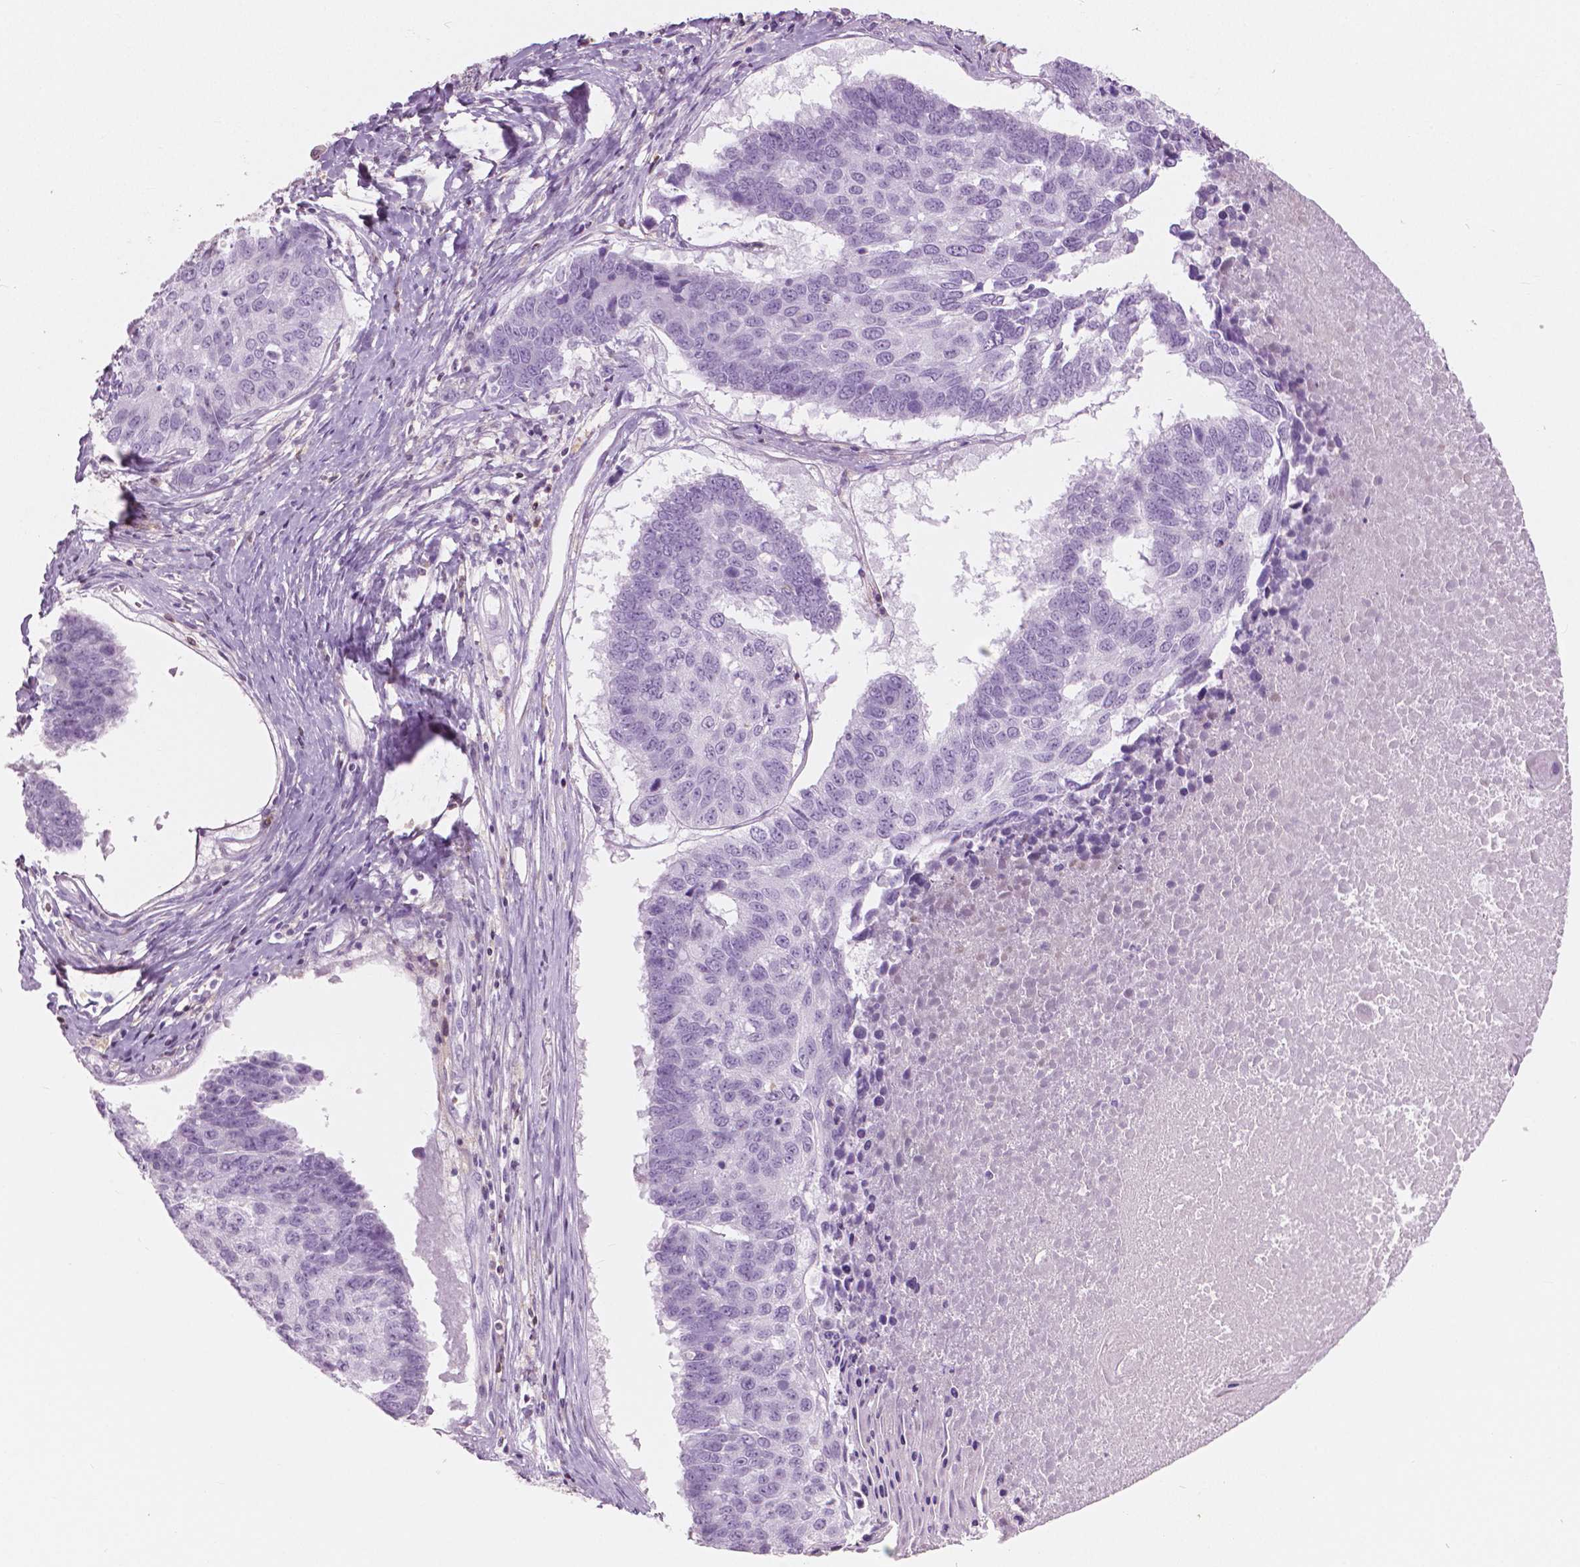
{"staining": {"intensity": "negative", "quantity": "none", "location": "none"}, "tissue": "lung cancer", "cell_type": "Tumor cells", "image_type": "cancer", "snomed": [{"axis": "morphology", "description": "Squamous cell carcinoma, NOS"}, {"axis": "topography", "description": "Lung"}], "caption": "A micrograph of lung cancer stained for a protein demonstrates no brown staining in tumor cells.", "gene": "GALM", "patient": {"sex": "male", "age": 73}}